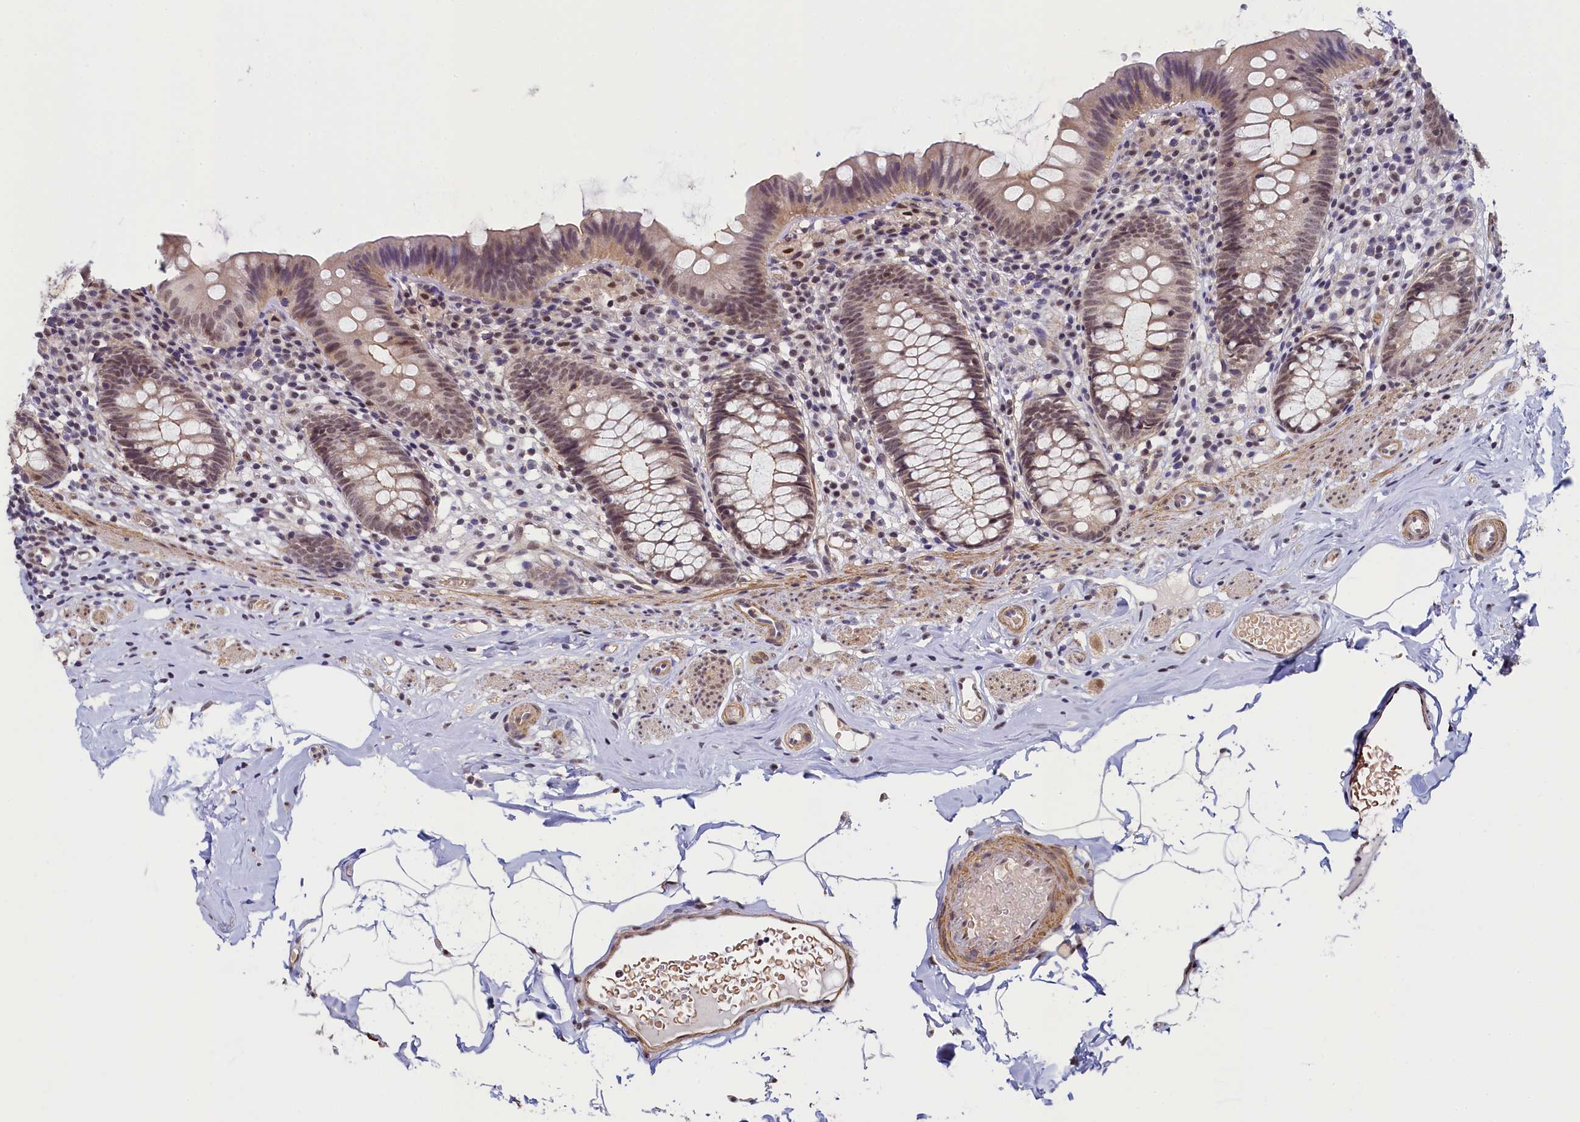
{"staining": {"intensity": "weak", "quantity": "25%-75%", "location": "nuclear"}, "tissue": "appendix", "cell_type": "Glandular cells", "image_type": "normal", "snomed": [{"axis": "morphology", "description": "Normal tissue, NOS"}, {"axis": "topography", "description": "Appendix"}], "caption": "Appendix stained with DAB immunohistochemistry shows low levels of weak nuclear expression in approximately 25%-75% of glandular cells. The protein of interest is stained brown, and the nuclei are stained in blue (DAB IHC with brightfield microscopy, high magnification).", "gene": "INTS14", "patient": {"sex": "male", "age": 55}}